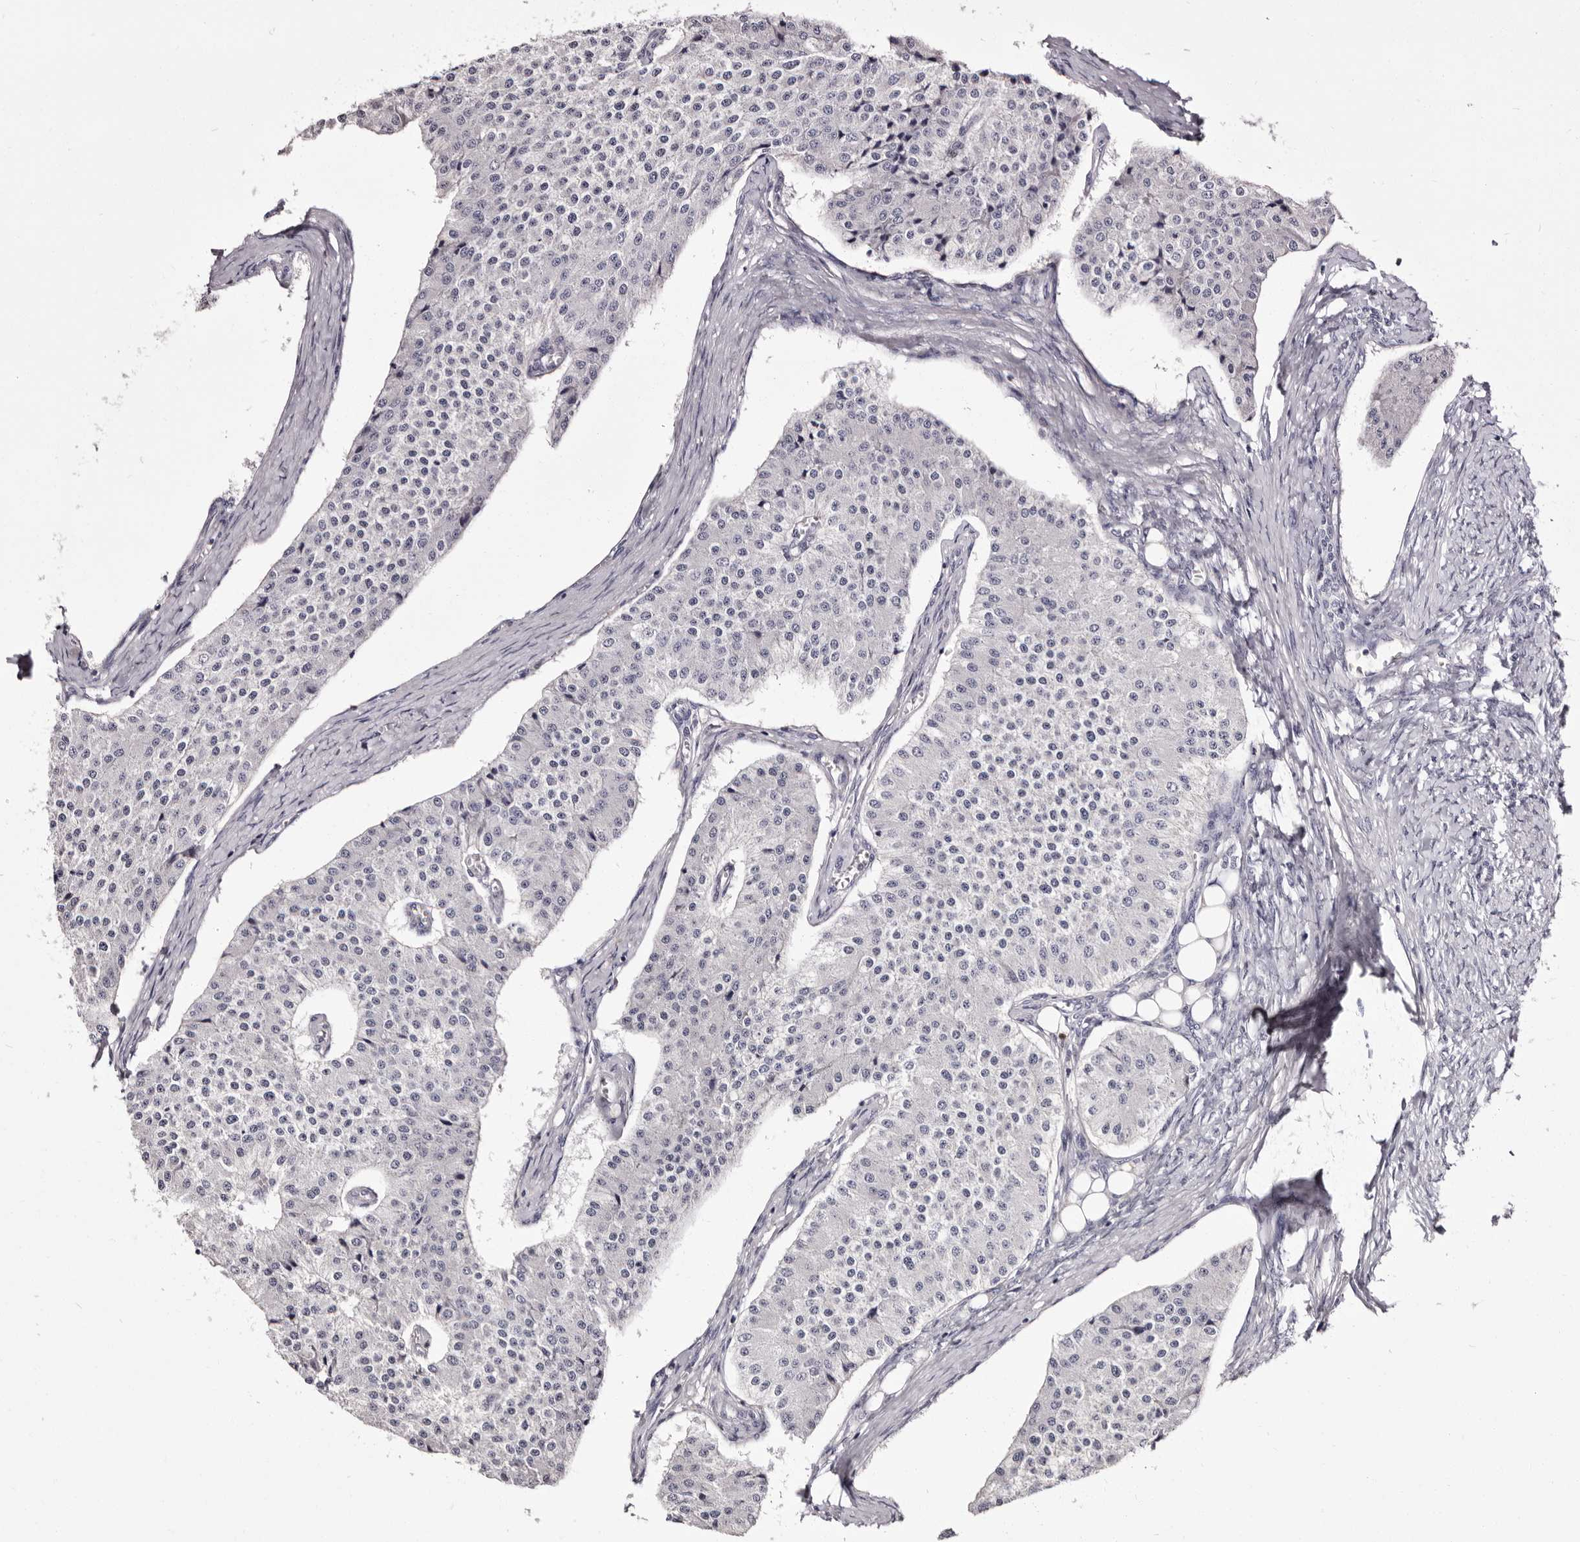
{"staining": {"intensity": "negative", "quantity": "none", "location": "none"}, "tissue": "carcinoid", "cell_type": "Tumor cells", "image_type": "cancer", "snomed": [{"axis": "morphology", "description": "Carcinoid, malignant, NOS"}, {"axis": "topography", "description": "Colon"}], "caption": "DAB immunohistochemical staining of carcinoid displays no significant staining in tumor cells.", "gene": "AUNIP", "patient": {"sex": "female", "age": 52}}